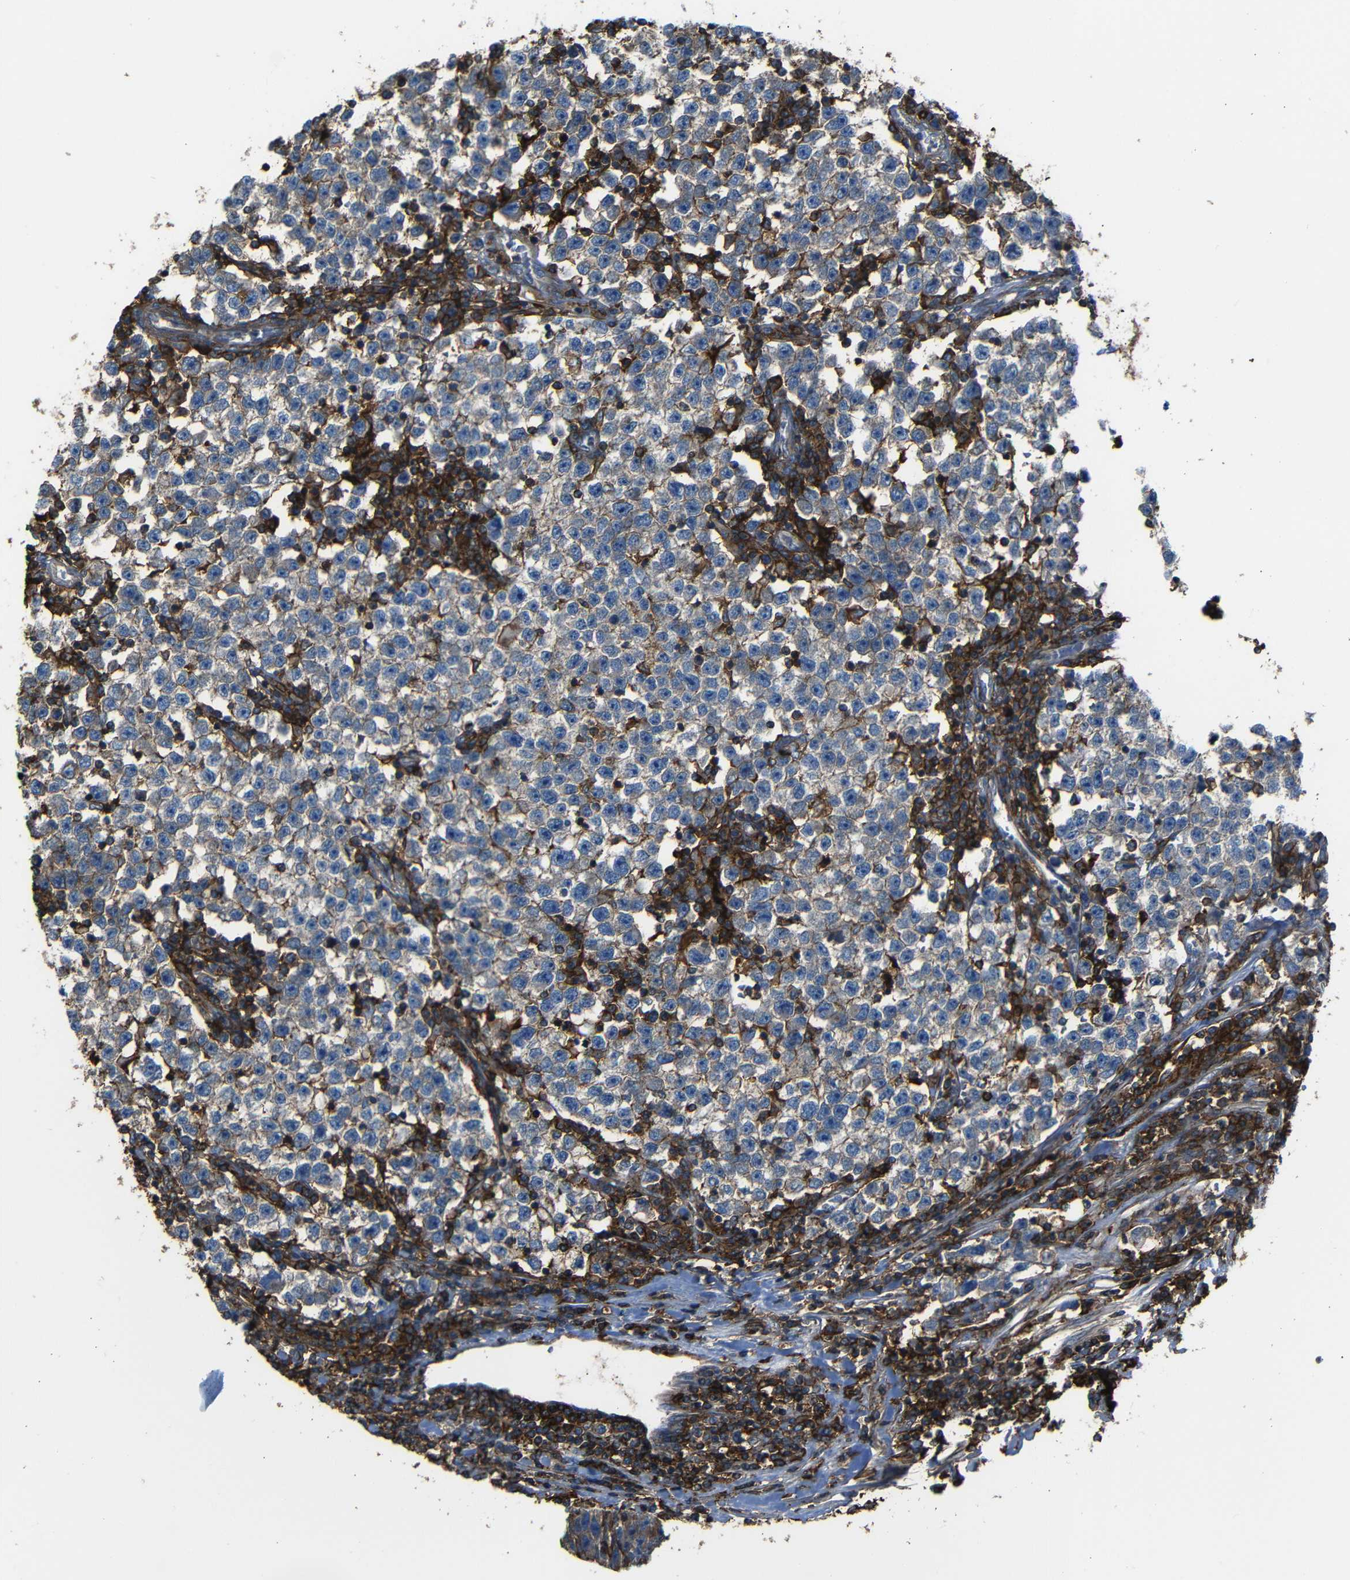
{"staining": {"intensity": "weak", "quantity": "<25%", "location": "cytoplasmic/membranous"}, "tissue": "testis cancer", "cell_type": "Tumor cells", "image_type": "cancer", "snomed": [{"axis": "morphology", "description": "Seminoma, NOS"}, {"axis": "topography", "description": "Testis"}], "caption": "Testis cancer stained for a protein using immunohistochemistry (IHC) demonstrates no positivity tumor cells.", "gene": "ADGRE5", "patient": {"sex": "male", "age": 22}}